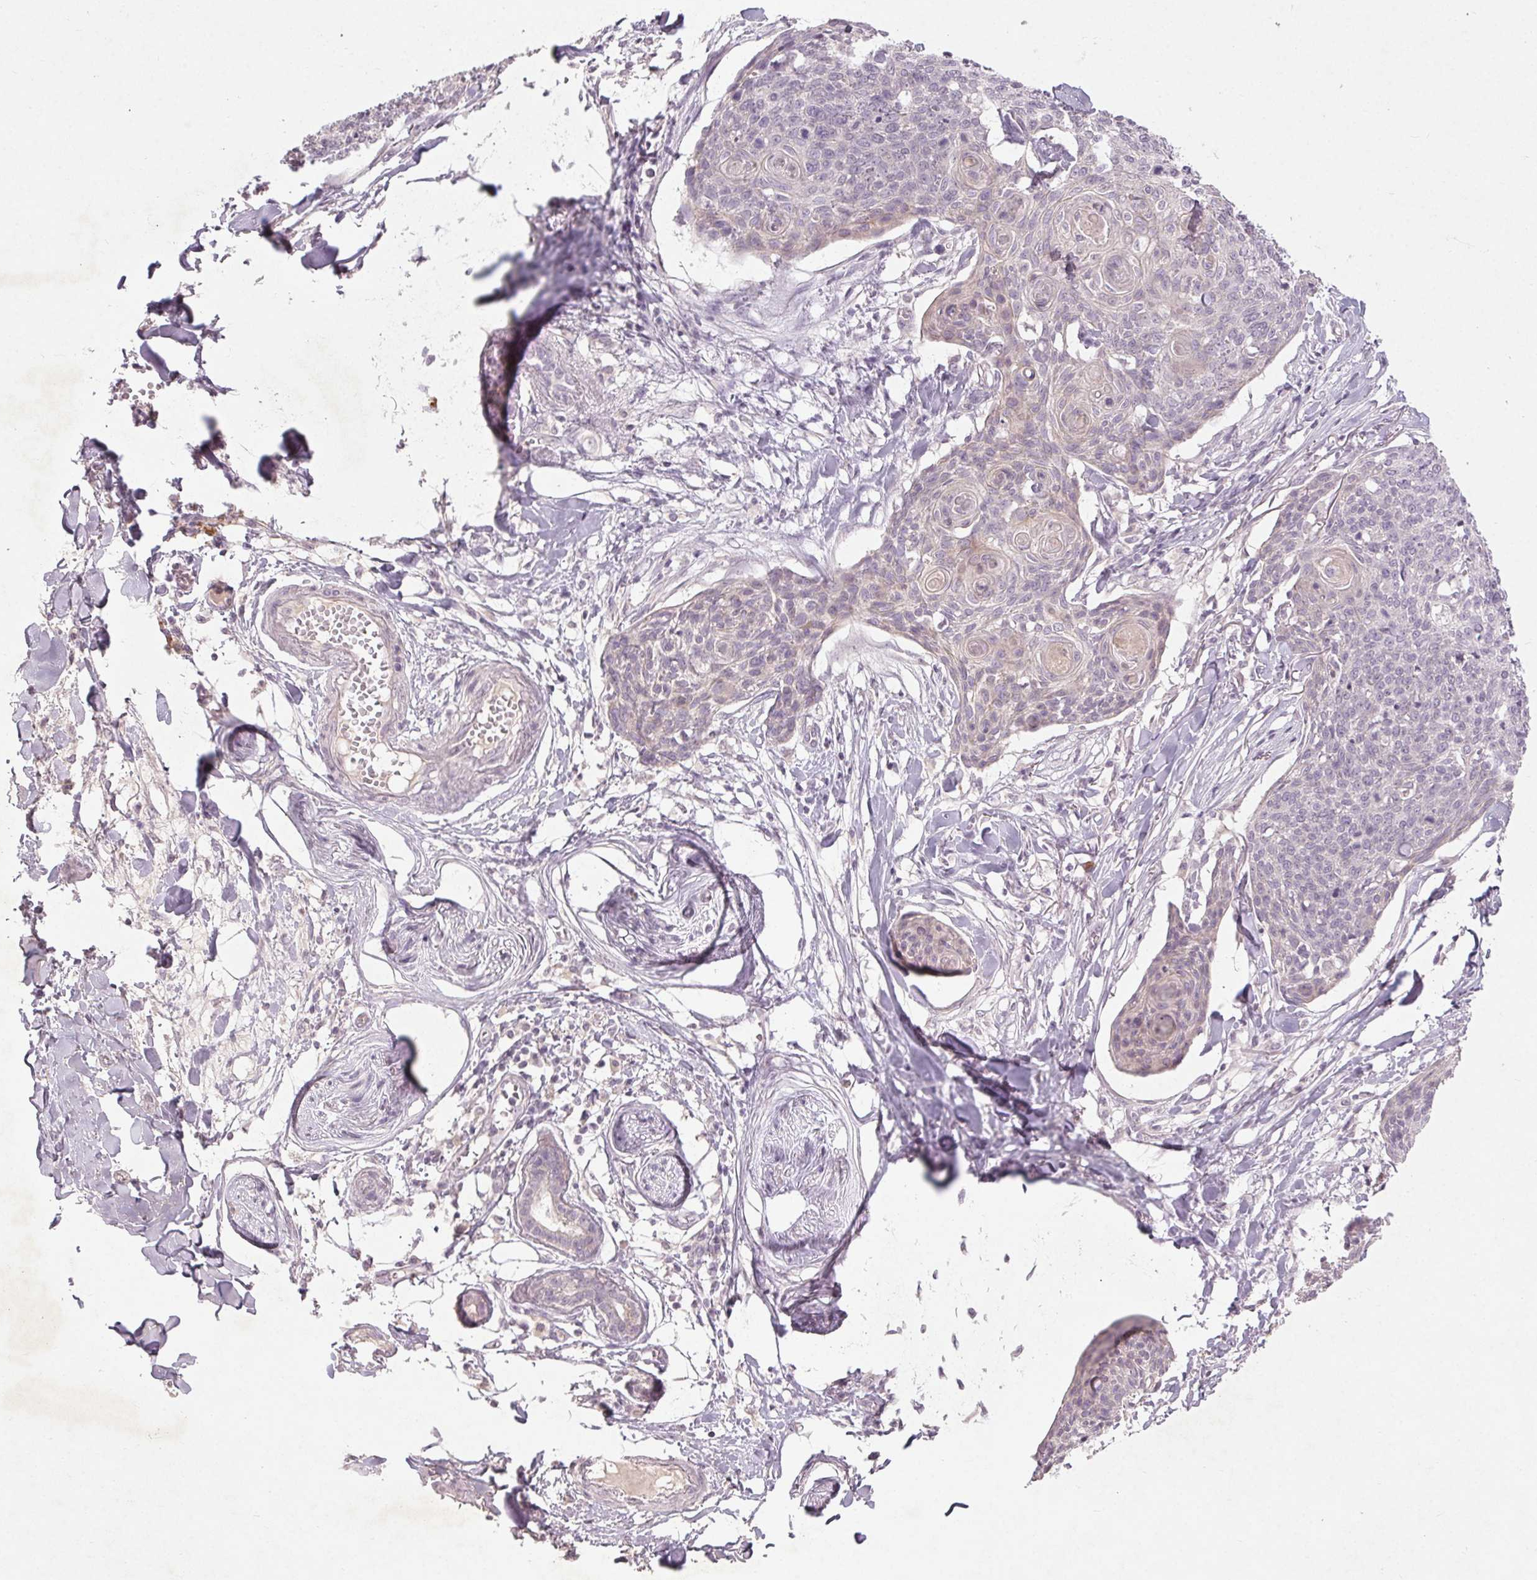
{"staining": {"intensity": "negative", "quantity": "none", "location": "none"}, "tissue": "skin cancer", "cell_type": "Tumor cells", "image_type": "cancer", "snomed": [{"axis": "morphology", "description": "Squamous cell carcinoma, NOS"}, {"axis": "topography", "description": "Skin"}, {"axis": "topography", "description": "Vulva"}], "caption": "Immunohistochemistry (IHC) of skin squamous cell carcinoma displays no expression in tumor cells.", "gene": "KLRC3", "patient": {"sex": "female", "age": 75}}